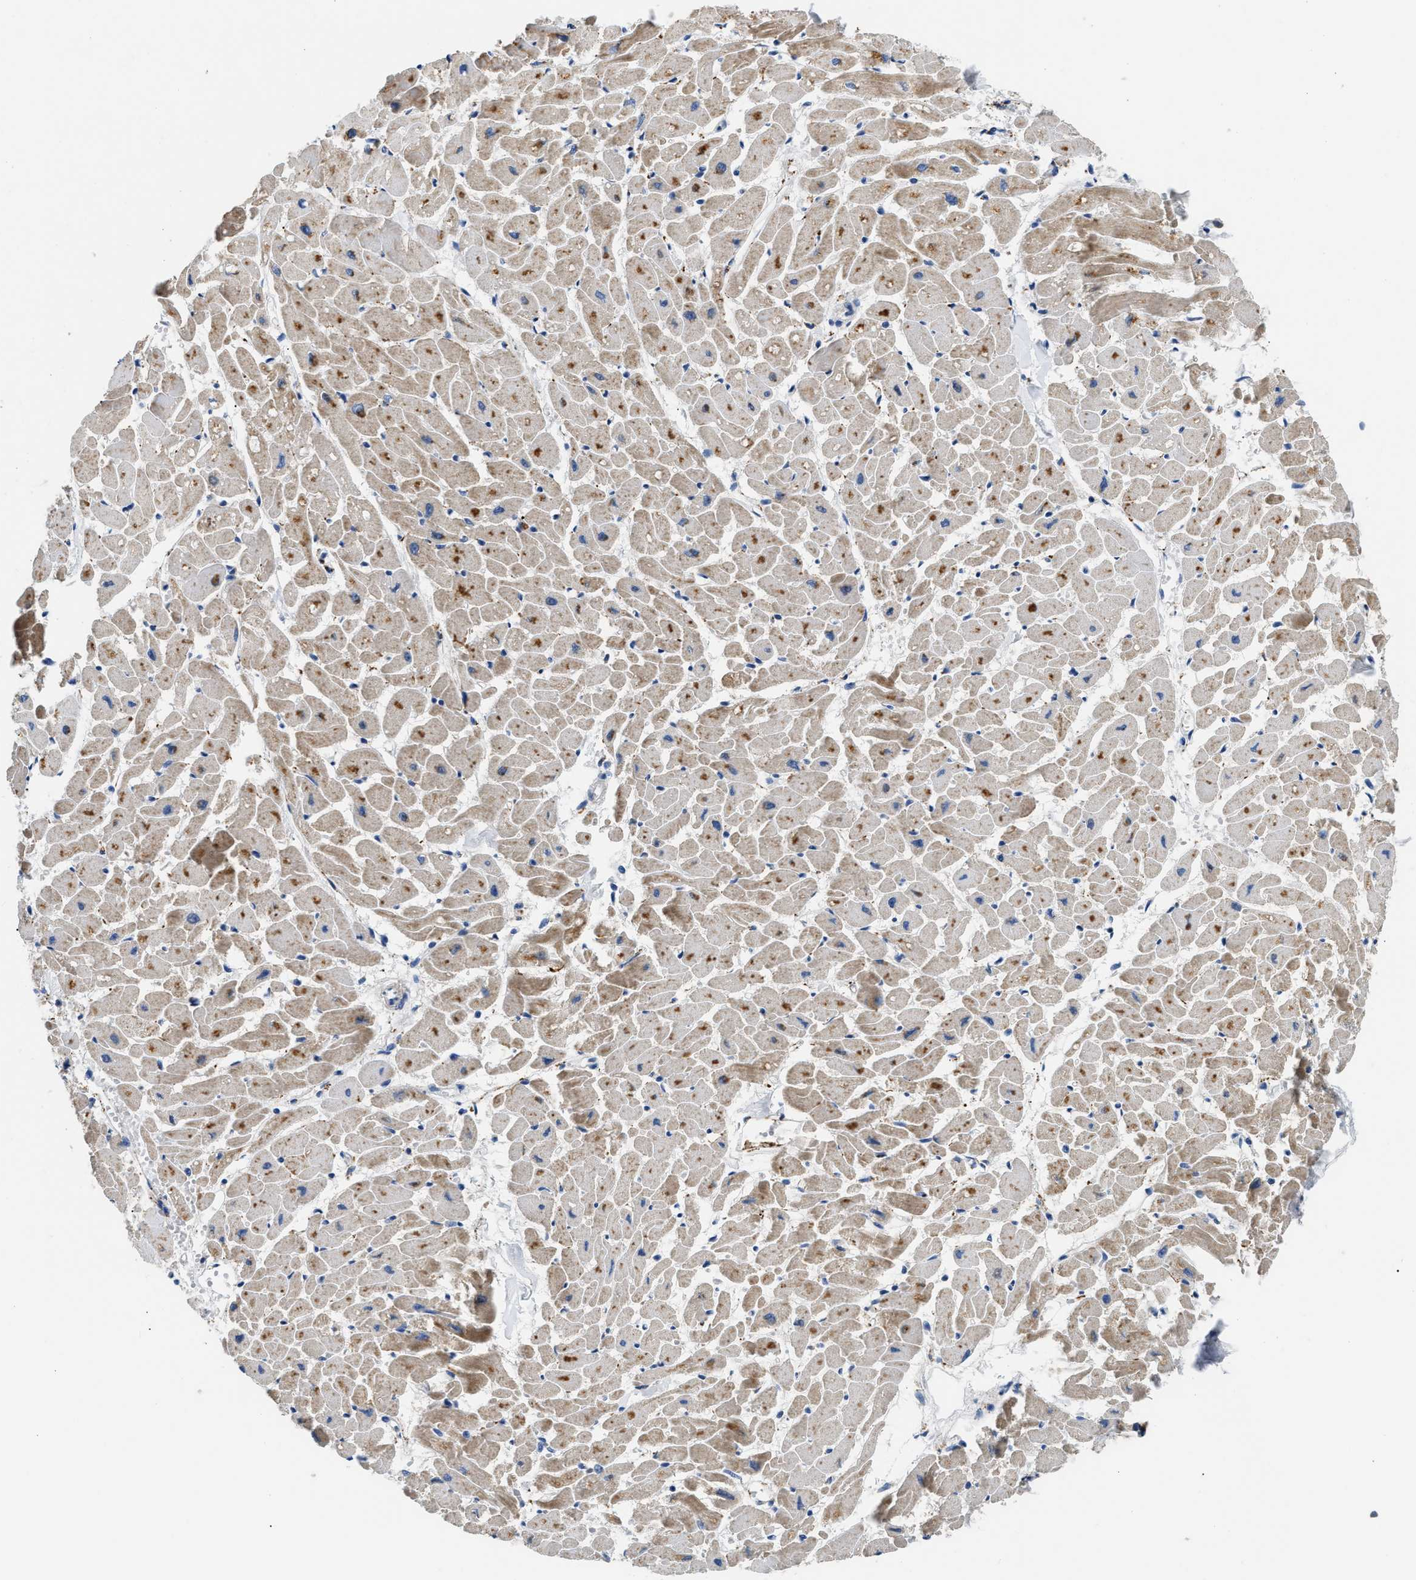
{"staining": {"intensity": "moderate", "quantity": "25%-75%", "location": "cytoplasmic/membranous"}, "tissue": "heart muscle", "cell_type": "Cardiomyocytes", "image_type": "normal", "snomed": [{"axis": "morphology", "description": "Normal tissue, NOS"}, {"axis": "topography", "description": "Heart"}], "caption": "Cardiomyocytes reveal medium levels of moderate cytoplasmic/membranous expression in approximately 25%-75% of cells in normal heart muscle. The protein of interest is shown in brown color, while the nuclei are stained blue.", "gene": "CCM2", "patient": {"sex": "female", "age": 19}}